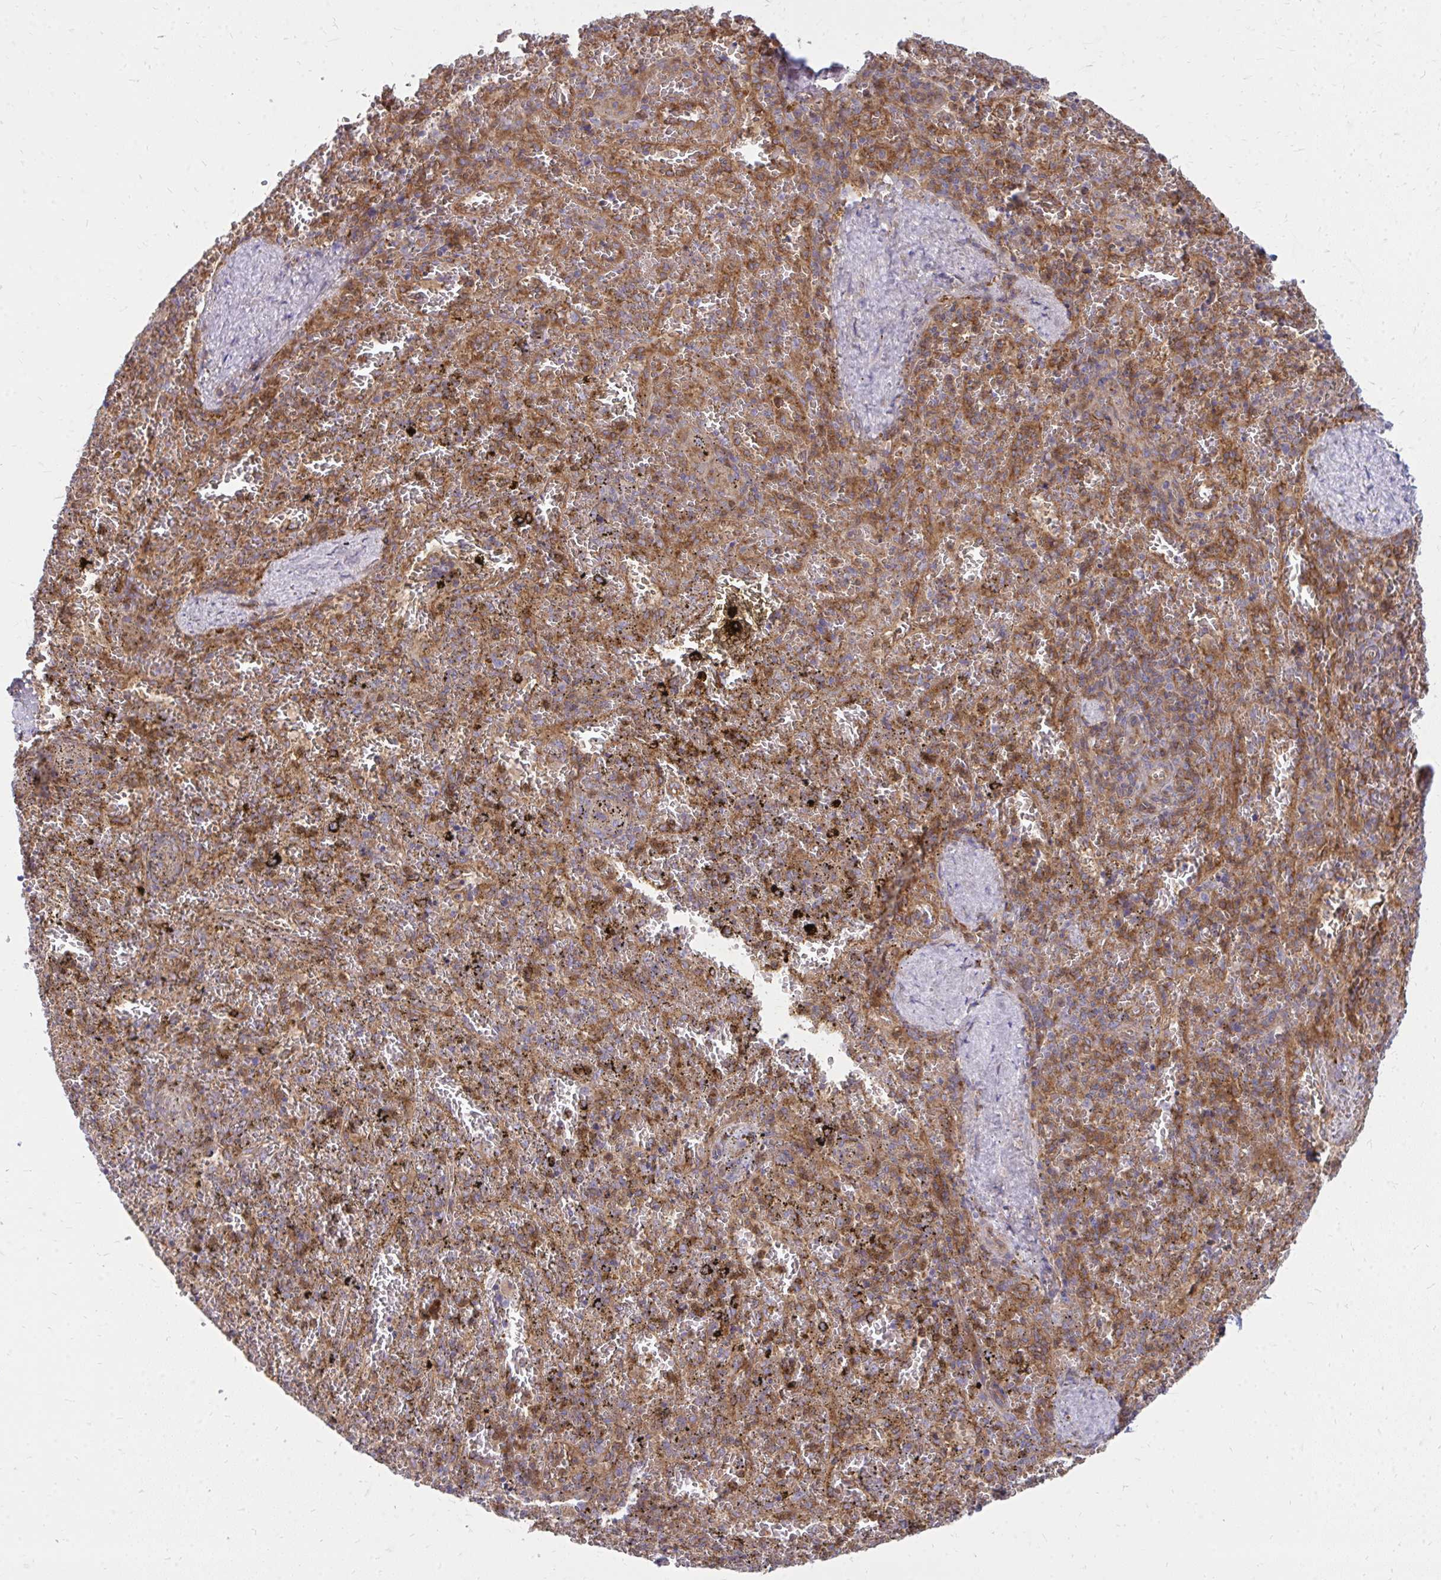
{"staining": {"intensity": "weak", "quantity": "25%-75%", "location": "cytoplasmic/membranous"}, "tissue": "spleen", "cell_type": "Cells in red pulp", "image_type": "normal", "snomed": [{"axis": "morphology", "description": "Normal tissue, NOS"}, {"axis": "topography", "description": "Spleen"}], "caption": "Immunohistochemistry of normal human spleen displays low levels of weak cytoplasmic/membranous staining in about 25%-75% of cells in red pulp. (Stains: DAB (3,3'-diaminobenzidine) in brown, nuclei in blue, Microscopy: brightfield microscopy at high magnification).", "gene": "ASAP1", "patient": {"sex": "female", "age": 50}}